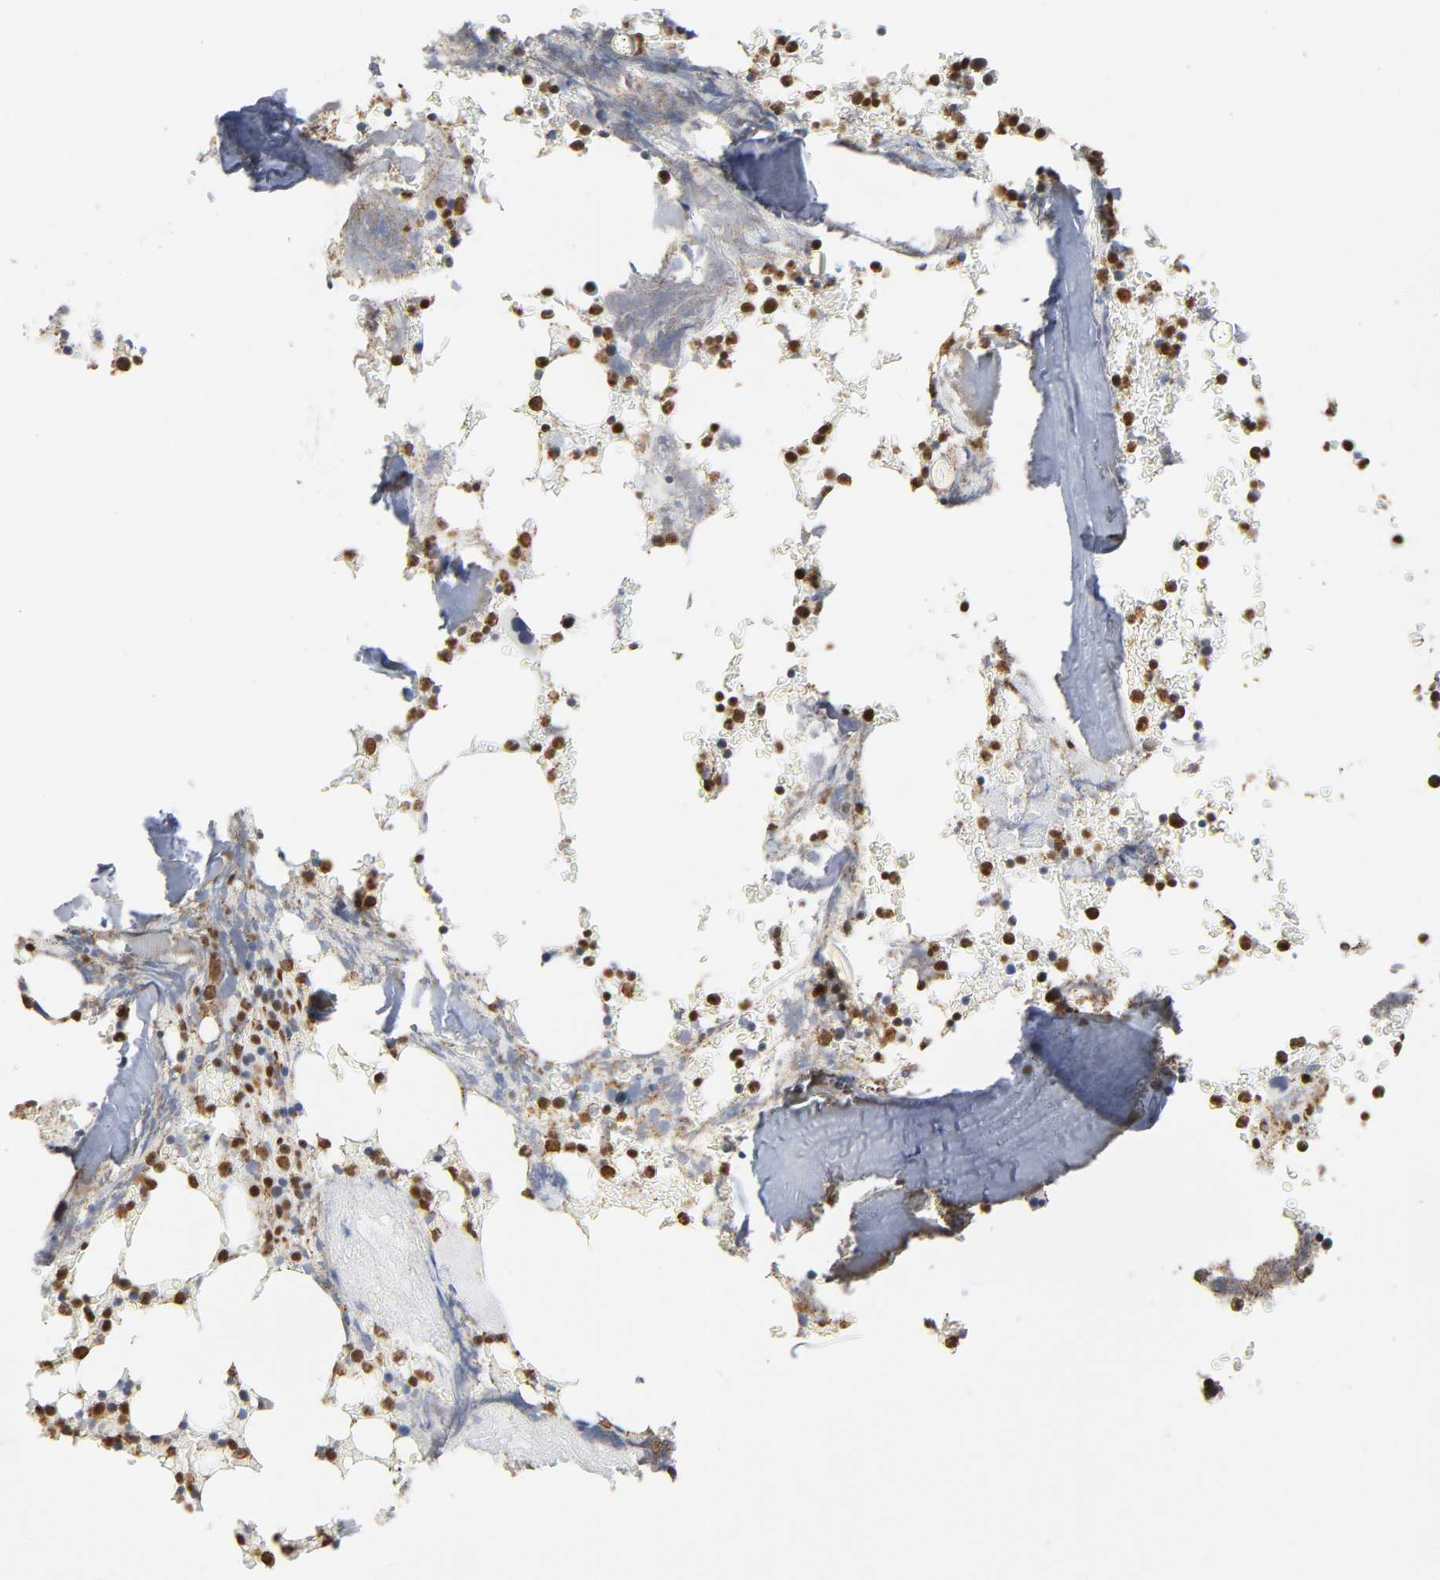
{"staining": {"intensity": "strong", "quantity": ">75%", "location": "nuclear"}, "tissue": "bone marrow", "cell_type": "Hematopoietic cells", "image_type": "normal", "snomed": [{"axis": "morphology", "description": "Normal tissue, NOS"}, {"axis": "topography", "description": "Bone marrow"}], "caption": "Immunohistochemistry photomicrograph of unremarkable bone marrow: bone marrow stained using IHC demonstrates high levels of strong protein expression localized specifically in the nuclear of hematopoietic cells, appearing as a nuclear brown color.", "gene": "SUMO1", "patient": {"sex": "female", "age": 66}}